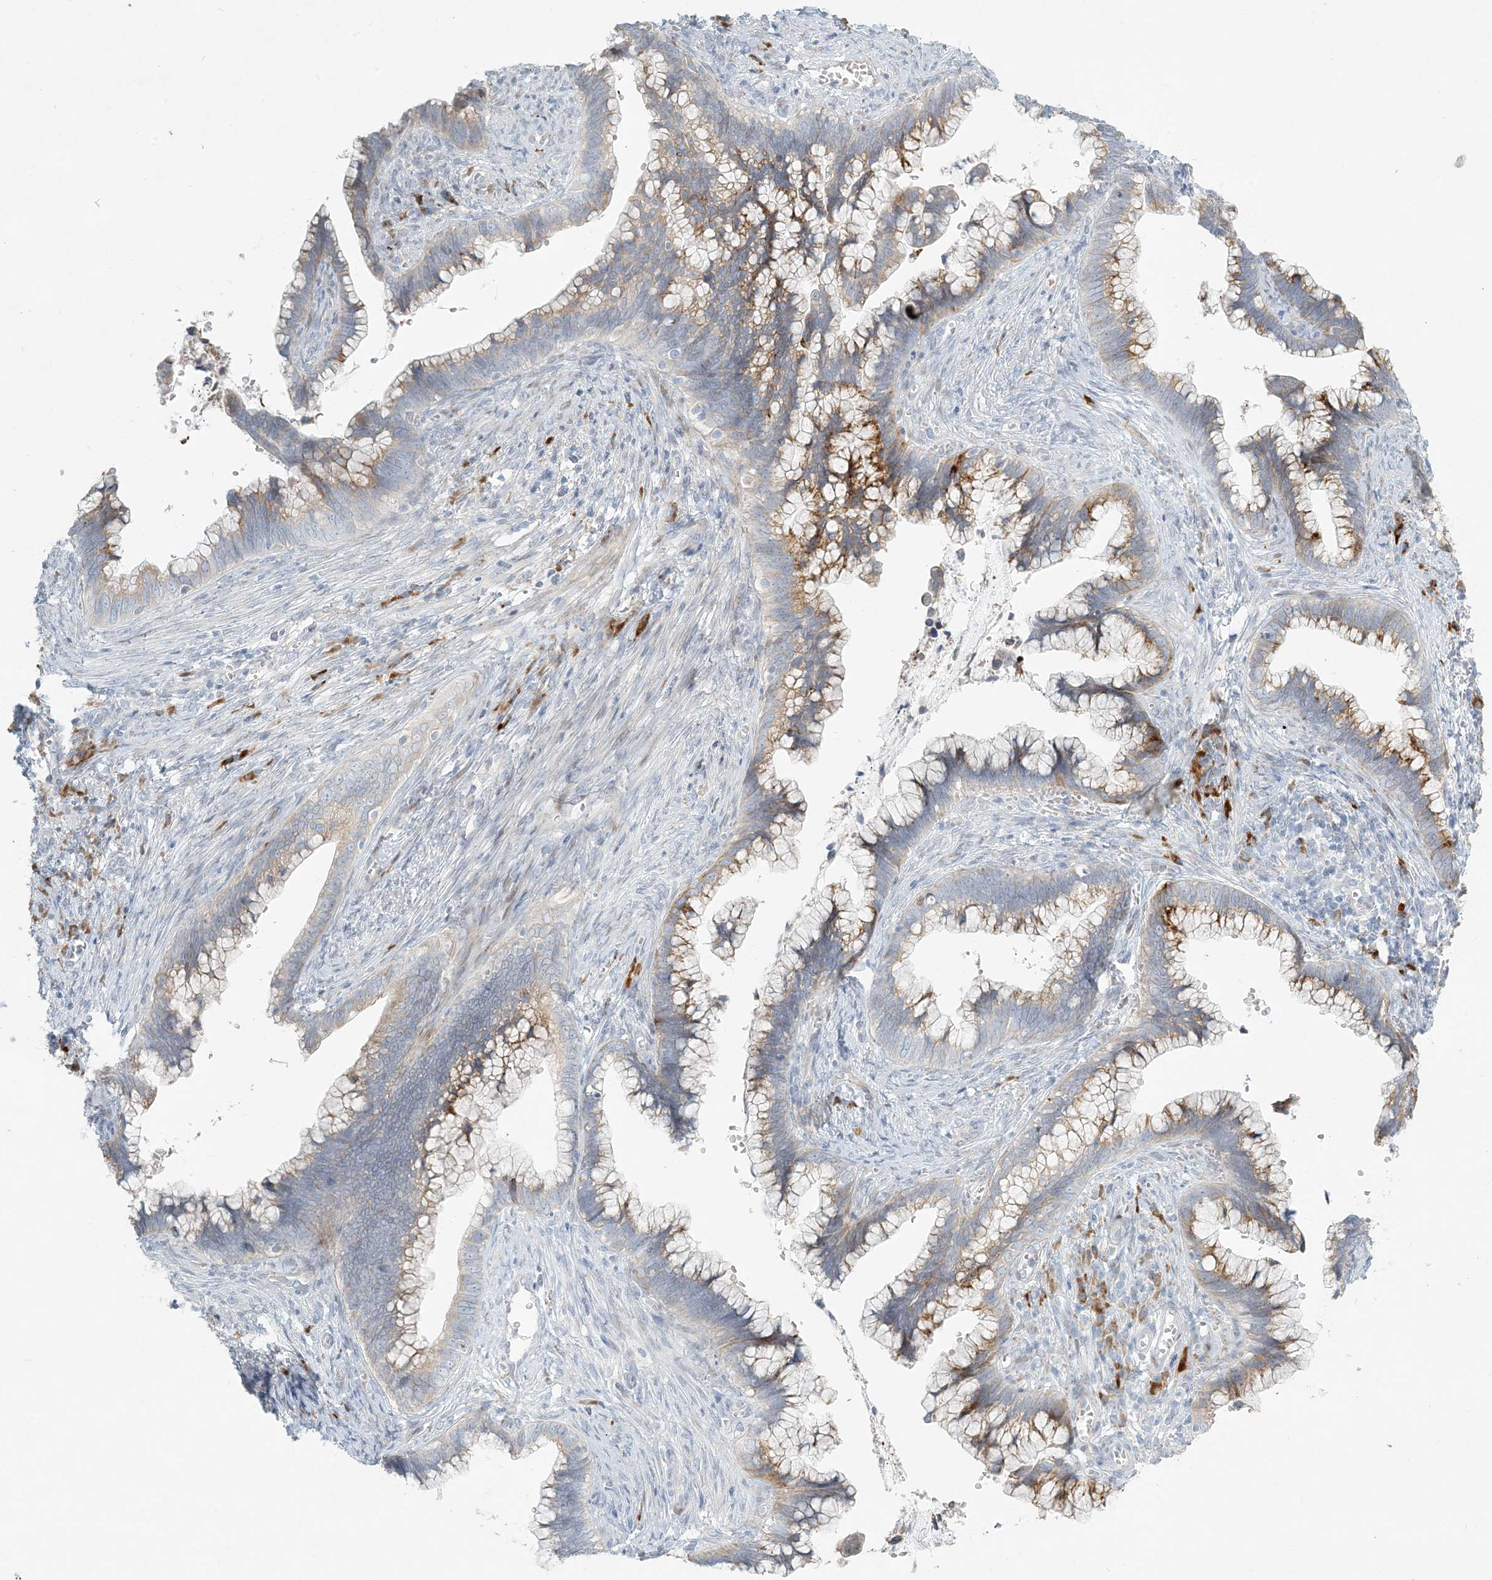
{"staining": {"intensity": "moderate", "quantity": "25%-75%", "location": "cytoplasmic/membranous"}, "tissue": "cervical cancer", "cell_type": "Tumor cells", "image_type": "cancer", "snomed": [{"axis": "morphology", "description": "Adenocarcinoma, NOS"}, {"axis": "topography", "description": "Cervix"}], "caption": "Approximately 25%-75% of tumor cells in human cervical cancer show moderate cytoplasmic/membranous protein positivity as visualized by brown immunohistochemical staining.", "gene": "ZNF385D", "patient": {"sex": "female", "age": 44}}